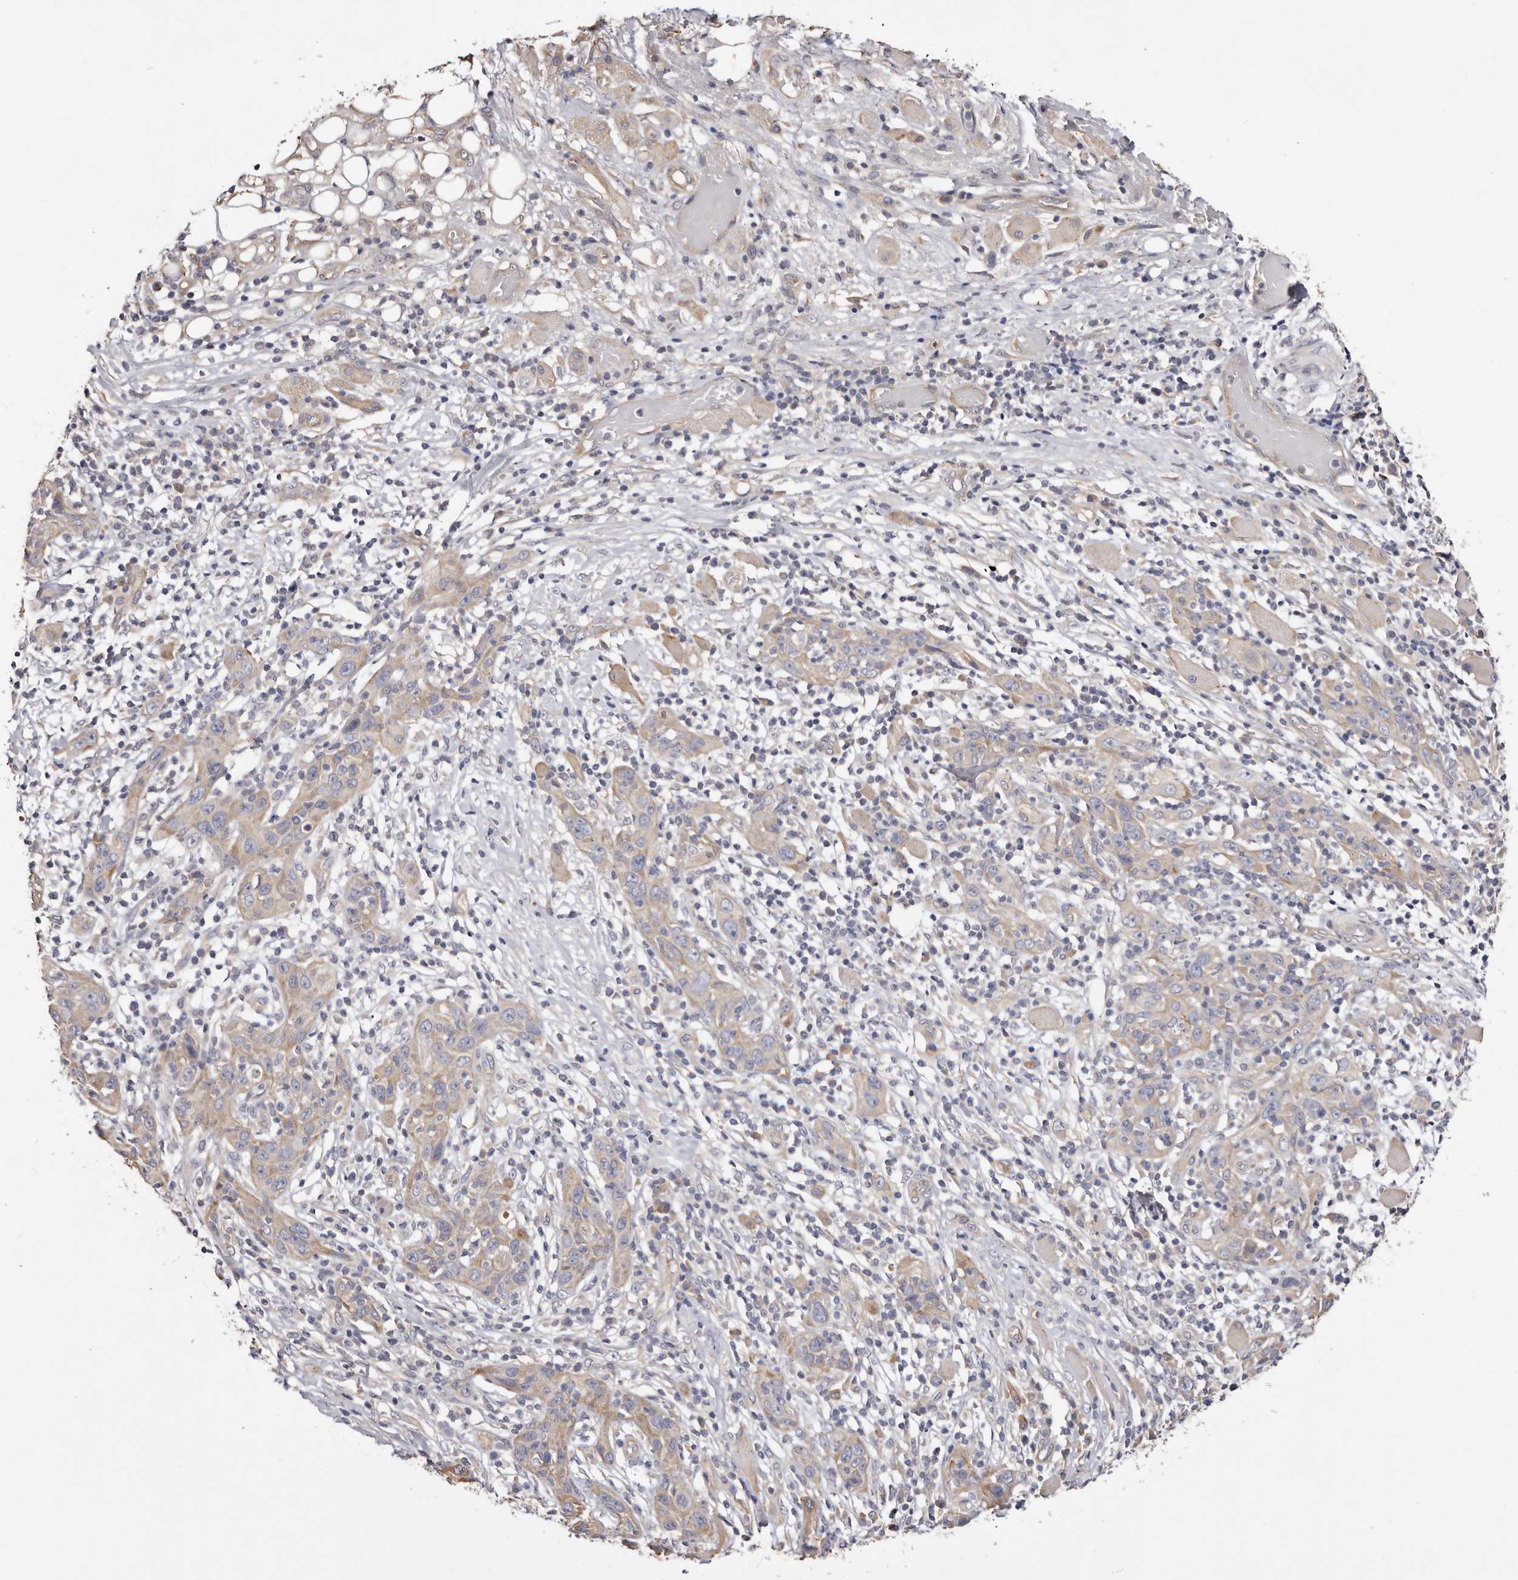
{"staining": {"intensity": "weak", "quantity": "<25%", "location": "cytoplasmic/membranous"}, "tissue": "skin cancer", "cell_type": "Tumor cells", "image_type": "cancer", "snomed": [{"axis": "morphology", "description": "Squamous cell carcinoma, NOS"}, {"axis": "topography", "description": "Skin"}], "caption": "Tumor cells are negative for brown protein staining in squamous cell carcinoma (skin).", "gene": "FAM167B", "patient": {"sex": "female", "age": 88}}